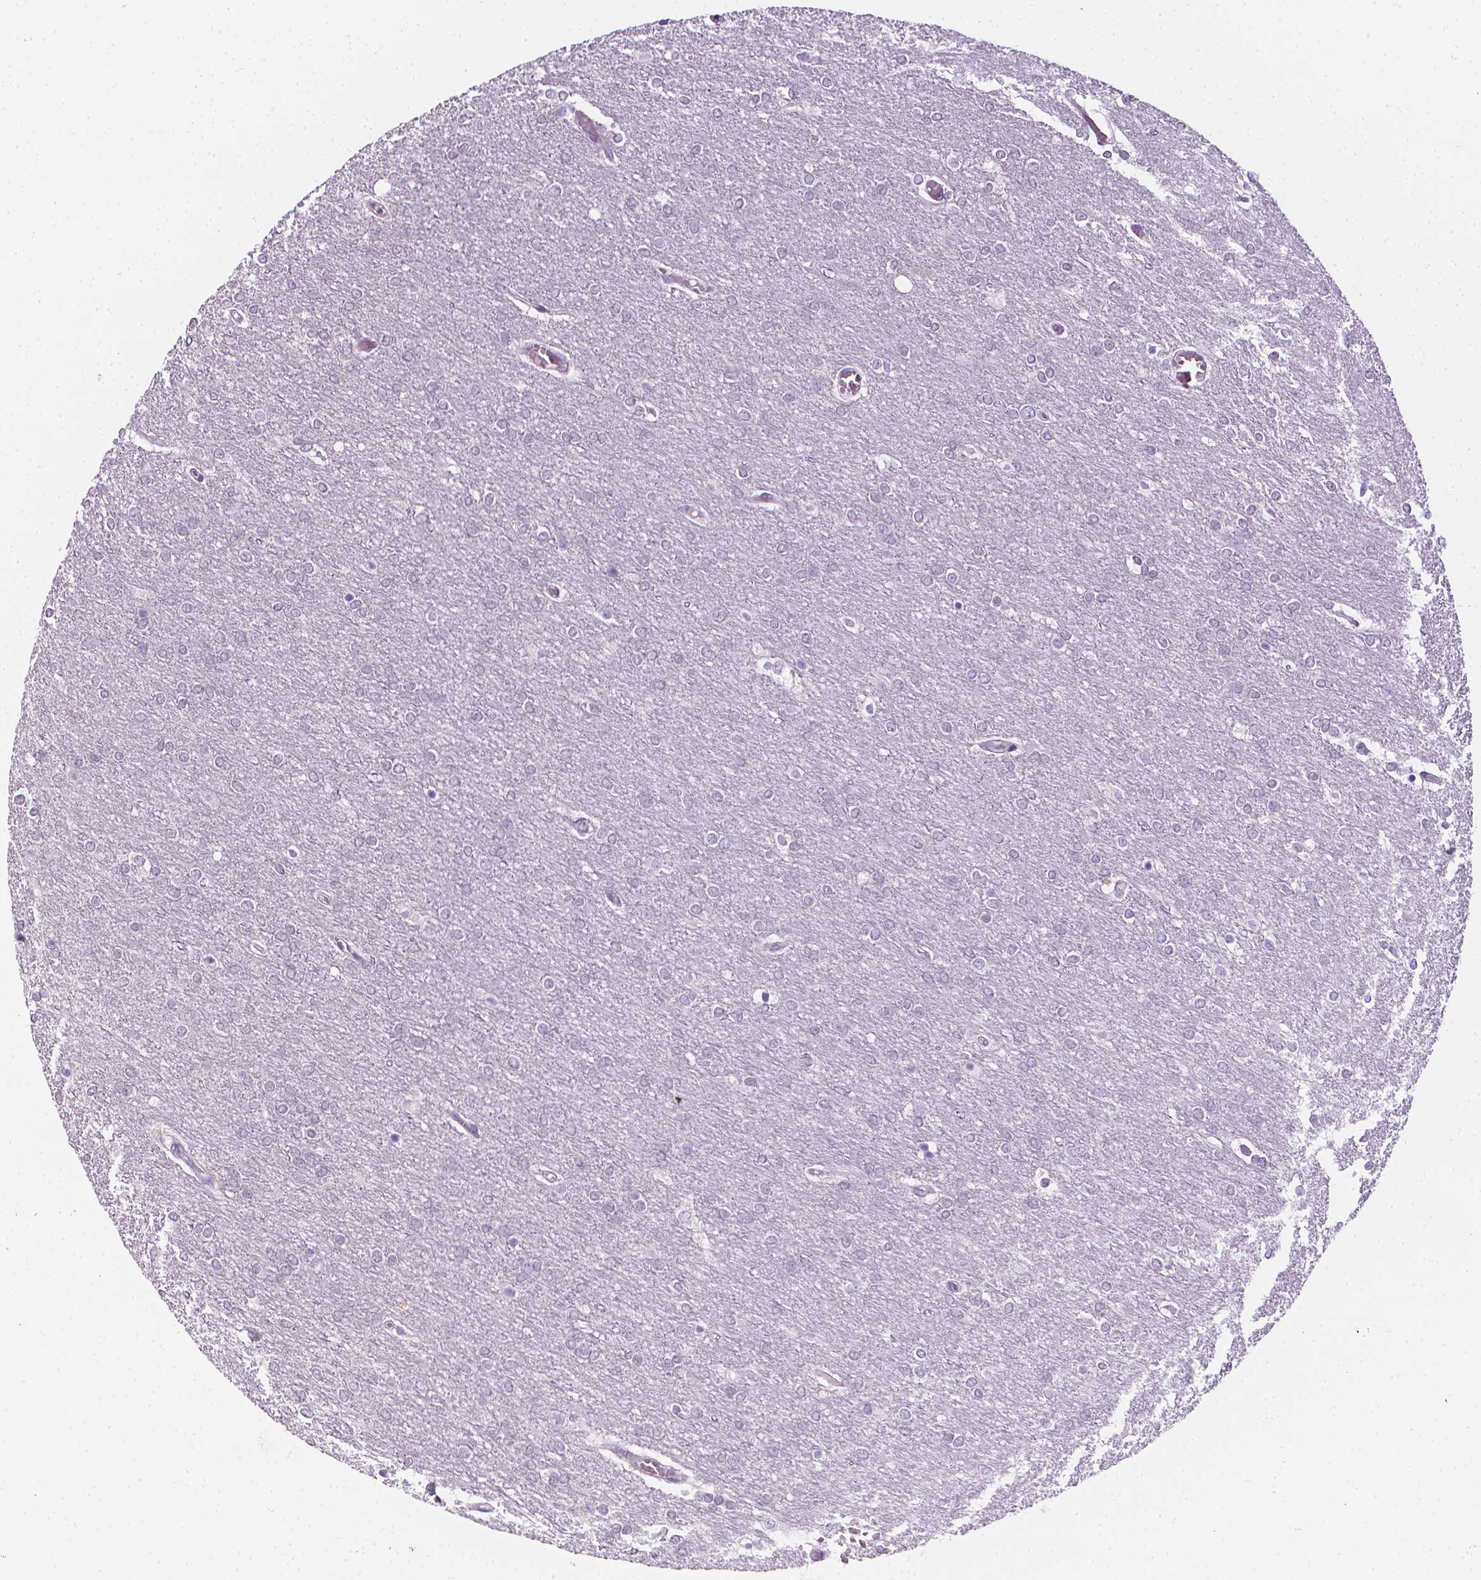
{"staining": {"intensity": "negative", "quantity": "none", "location": "none"}, "tissue": "glioma", "cell_type": "Tumor cells", "image_type": "cancer", "snomed": [{"axis": "morphology", "description": "Glioma, malignant, High grade"}, {"axis": "topography", "description": "Brain"}], "caption": "High magnification brightfield microscopy of glioma stained with DAB (3,3'-diaminobenzidine) (brown) and counterstained with hematoxylin (blue): tumor cells show no significant staining. (Stains: DAB IHC with hematoxylin counter stain, Microscopy: brightfield microscopy at high magnification).", "gene": "DCAF8L1", "patient": {"sex": "female", "age": 61}}